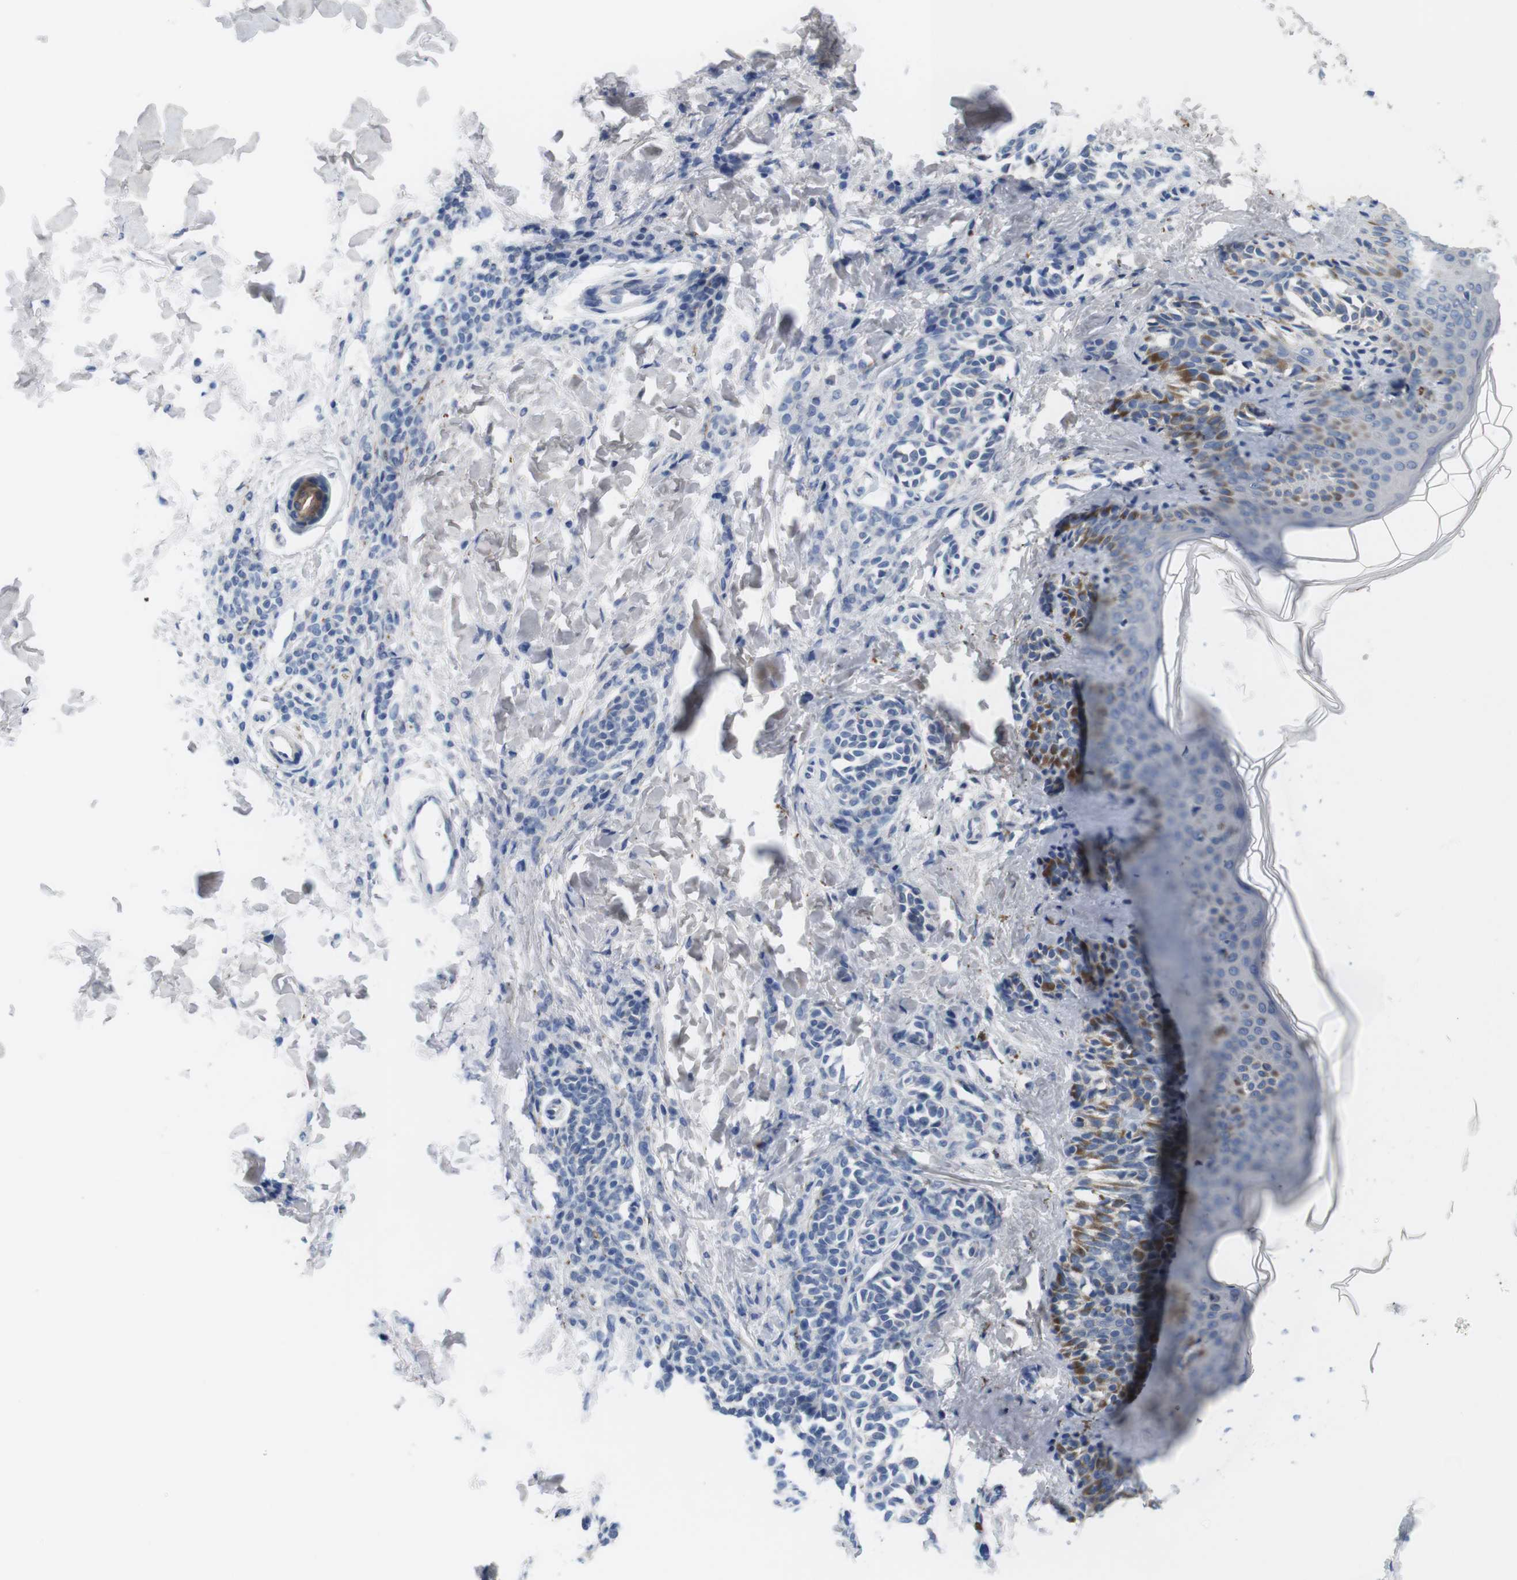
{"staining": {"intensity": "negative", "quantity": "none", "location": "none"}, "tissue": "skin", "cell_type": "Fibroblasts", "image_type": "normal", "snomed": [{"axis": "morphology", "description": "Normal tissue, NOS"}, {"axis": "topography", "description": "Skin"}], "caption": "The IHC micrograph has no significant expression in fibroblasts of skin. (Brightfield microscopy of DAB (3,3'-diaminobenzidine) immunohistochemistry (IHC) at high magnification).", "gene": "MAP6", "patient": {"sex": "male", "age": 16}}